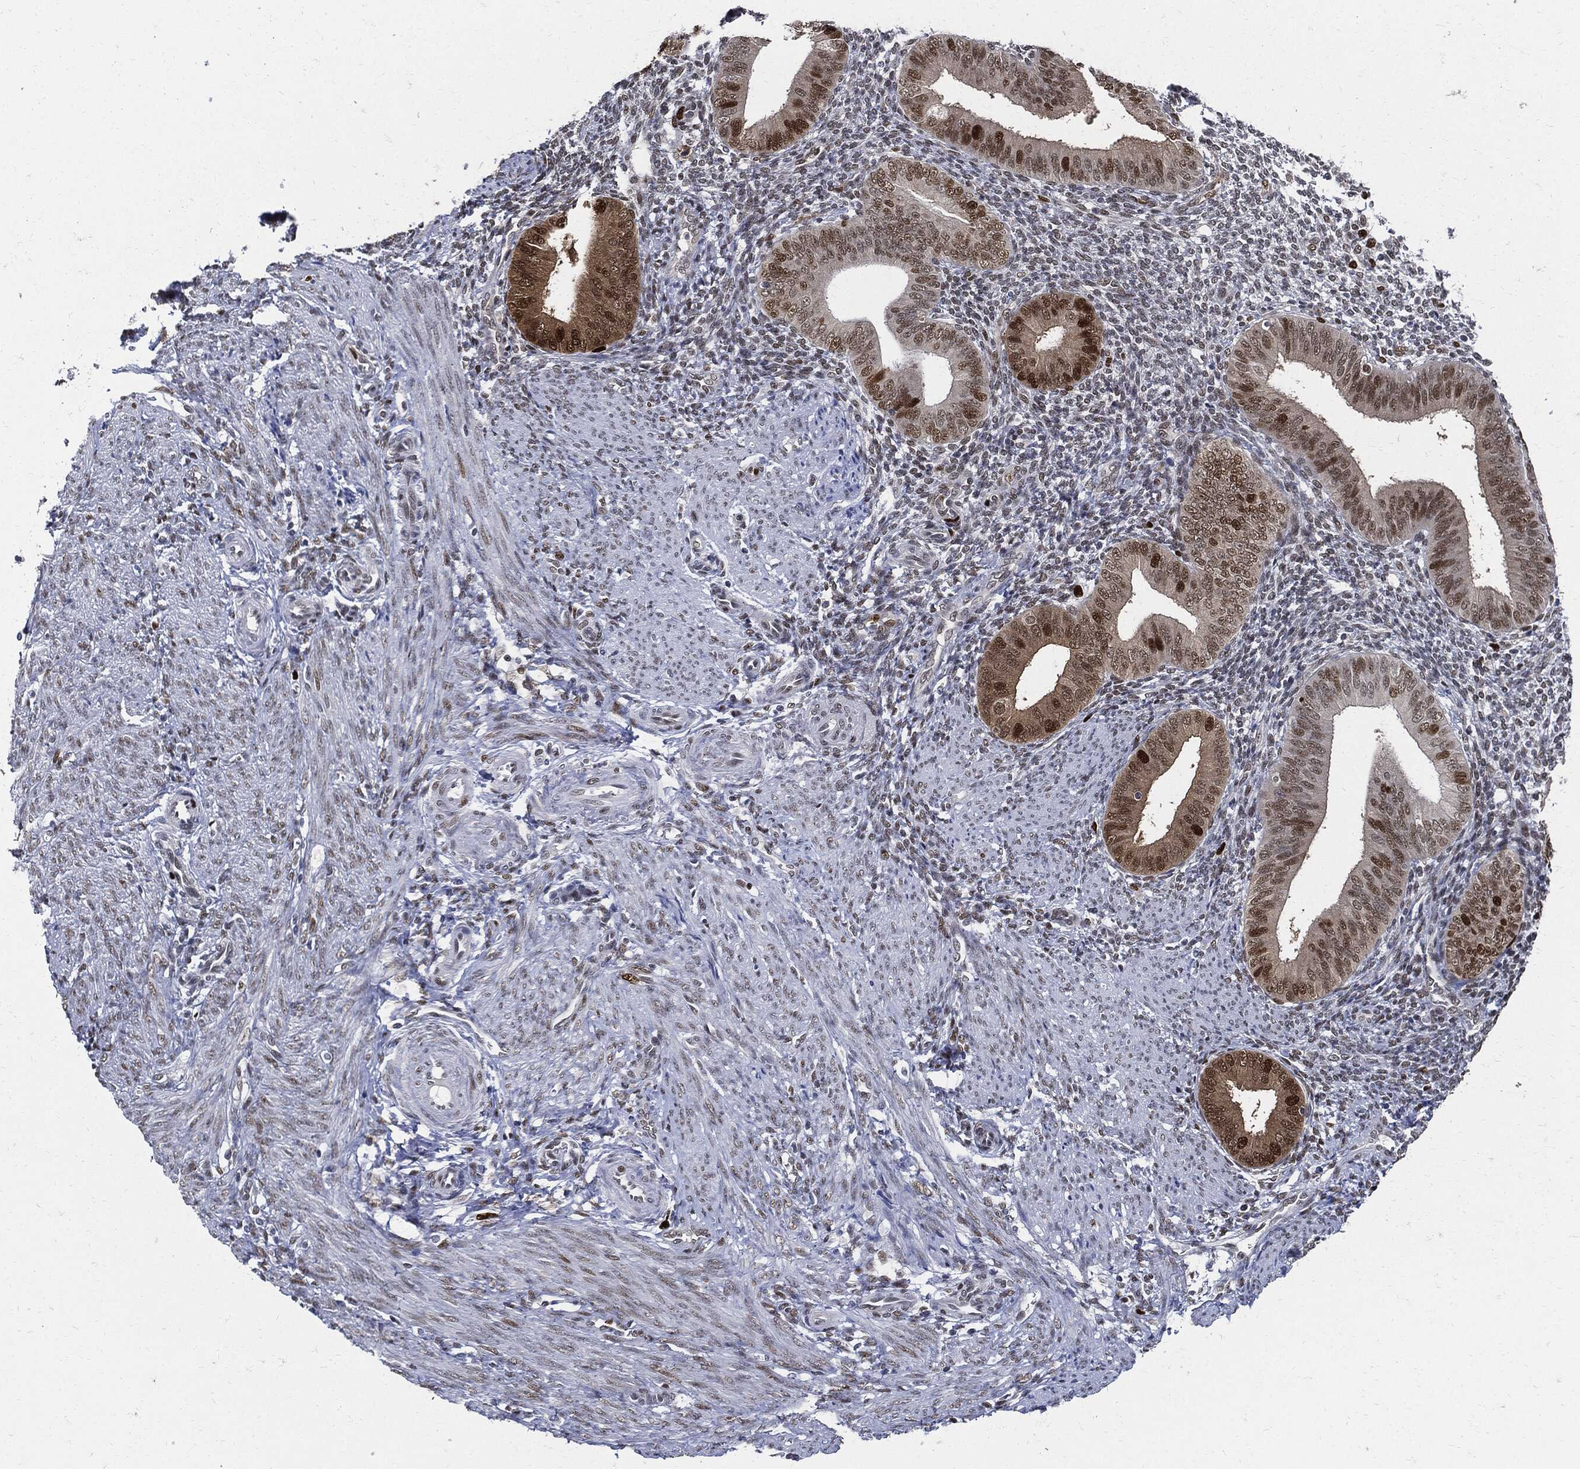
{"staining": {"intensity": "negative", "quantity": "none", "location": "none"}, "tissue": "endometrium", "cell_type": "Cells in endometrial stroma", "image_type": "normal", "snomed": [{"axis": "morphology", "description": "Normal tissue, NOS"}, {"axis": "topography", "description": "Endometrium"}], "caption": "Immunohistochemical staining of normal endometrium demonstrates no significant expression in cells in endometrial stroma. Nuclei are stained in blue.", "gene": "PCNA", "patient": {"sex": "female", "age": 39}}